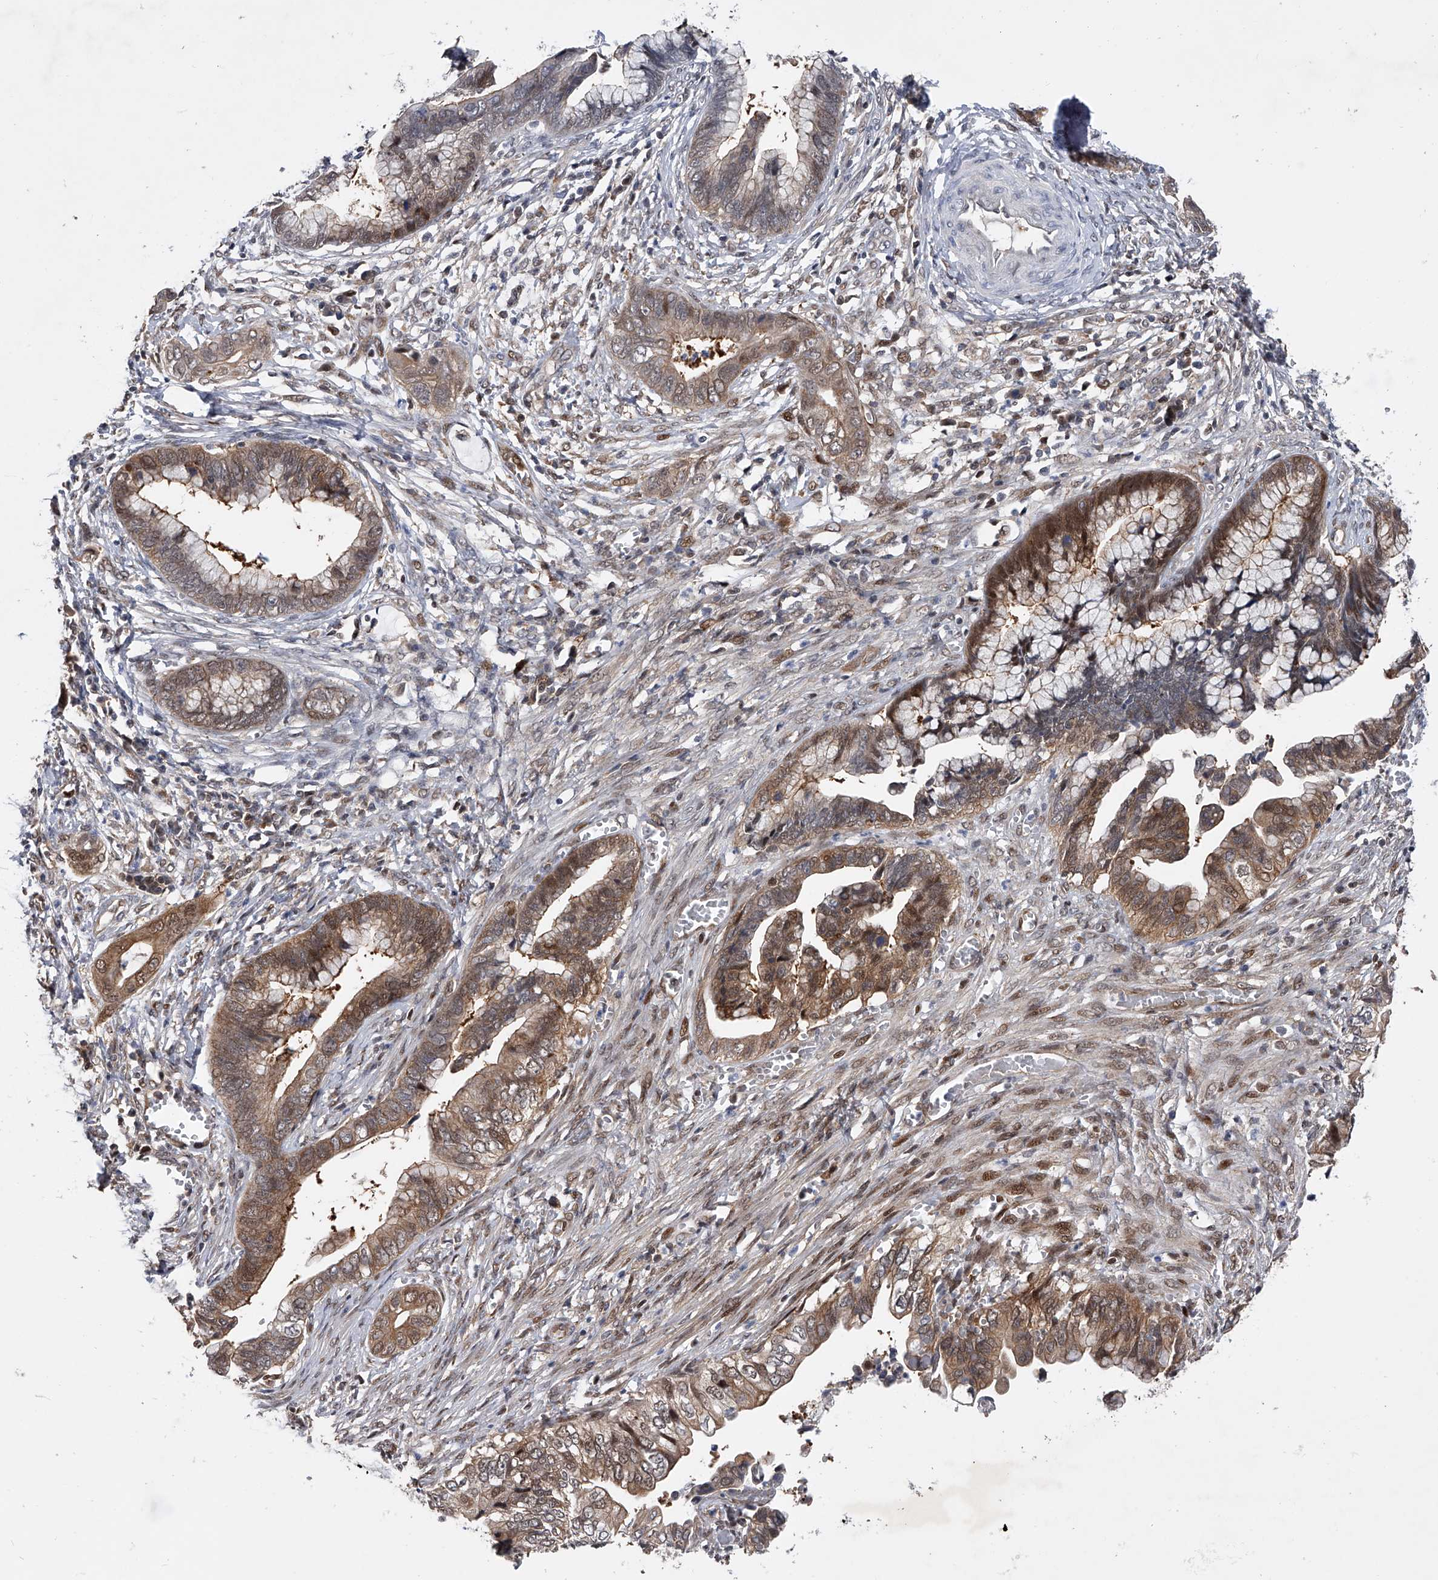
{"staining": {"intensity": "moderate", "quantity": ">75%", "location": "cytoplasmic/membranous,nuclear"}, "tissue": "cervical cancer", "cell_type": "Tumor cells", "image_type": "cancer", "snomed": [{"axis": "morphology", "description": "Adenocarcinoma, NOS"}, {"axis": "topography", "description": "Cervix"}], "caption": "Immunohistochemistry (IHC) staining of cervical cancer (adenocarcinoma), which shows medium levels of moderate cytoplasmic/membranous and nuclear expression in about >75% of tumor cells indicating moderate cytoplasmic/membranous and nuclear protein expression. The staining was performed using DAB (brown) for protein detection and nuclei were counterstained in hematoxylin (blue).", "gene": "RWDD2A", "patient": {"sex": "female", "age": 44}}